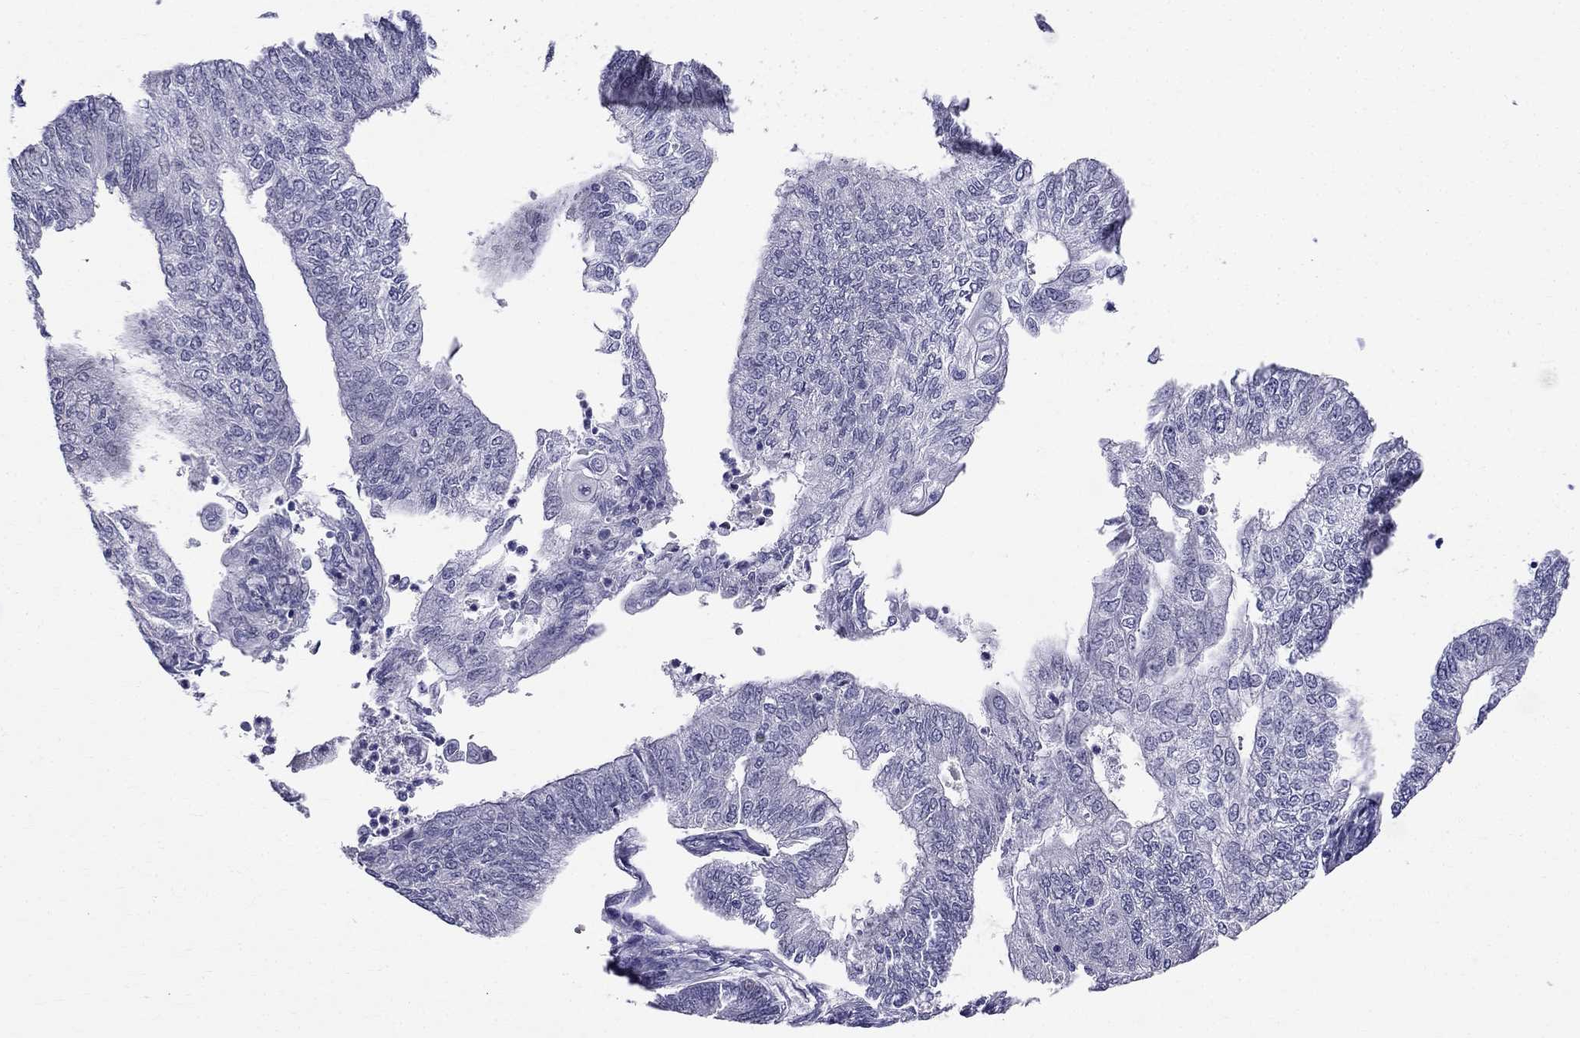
{"staining": {"intensity": "negative", "quantity": "none", "location": "none"}, "tissue": "endometrial cancer", "cell_type": "Tumor cells", "image_type": "cancer", "snomed": [{"axis": "morphology", "description": "Adenocarcinoma, NOS"}, {"axis": "topography", "description": "Endometrium"}], "caption": "A high-resolution image shows immunohistochemistry (IHC) staining of endometrial cancer, which displays no significant positivity in tumor cells.", "gene": "BAG5", "patient": {"sex": "female", "age": 59}}